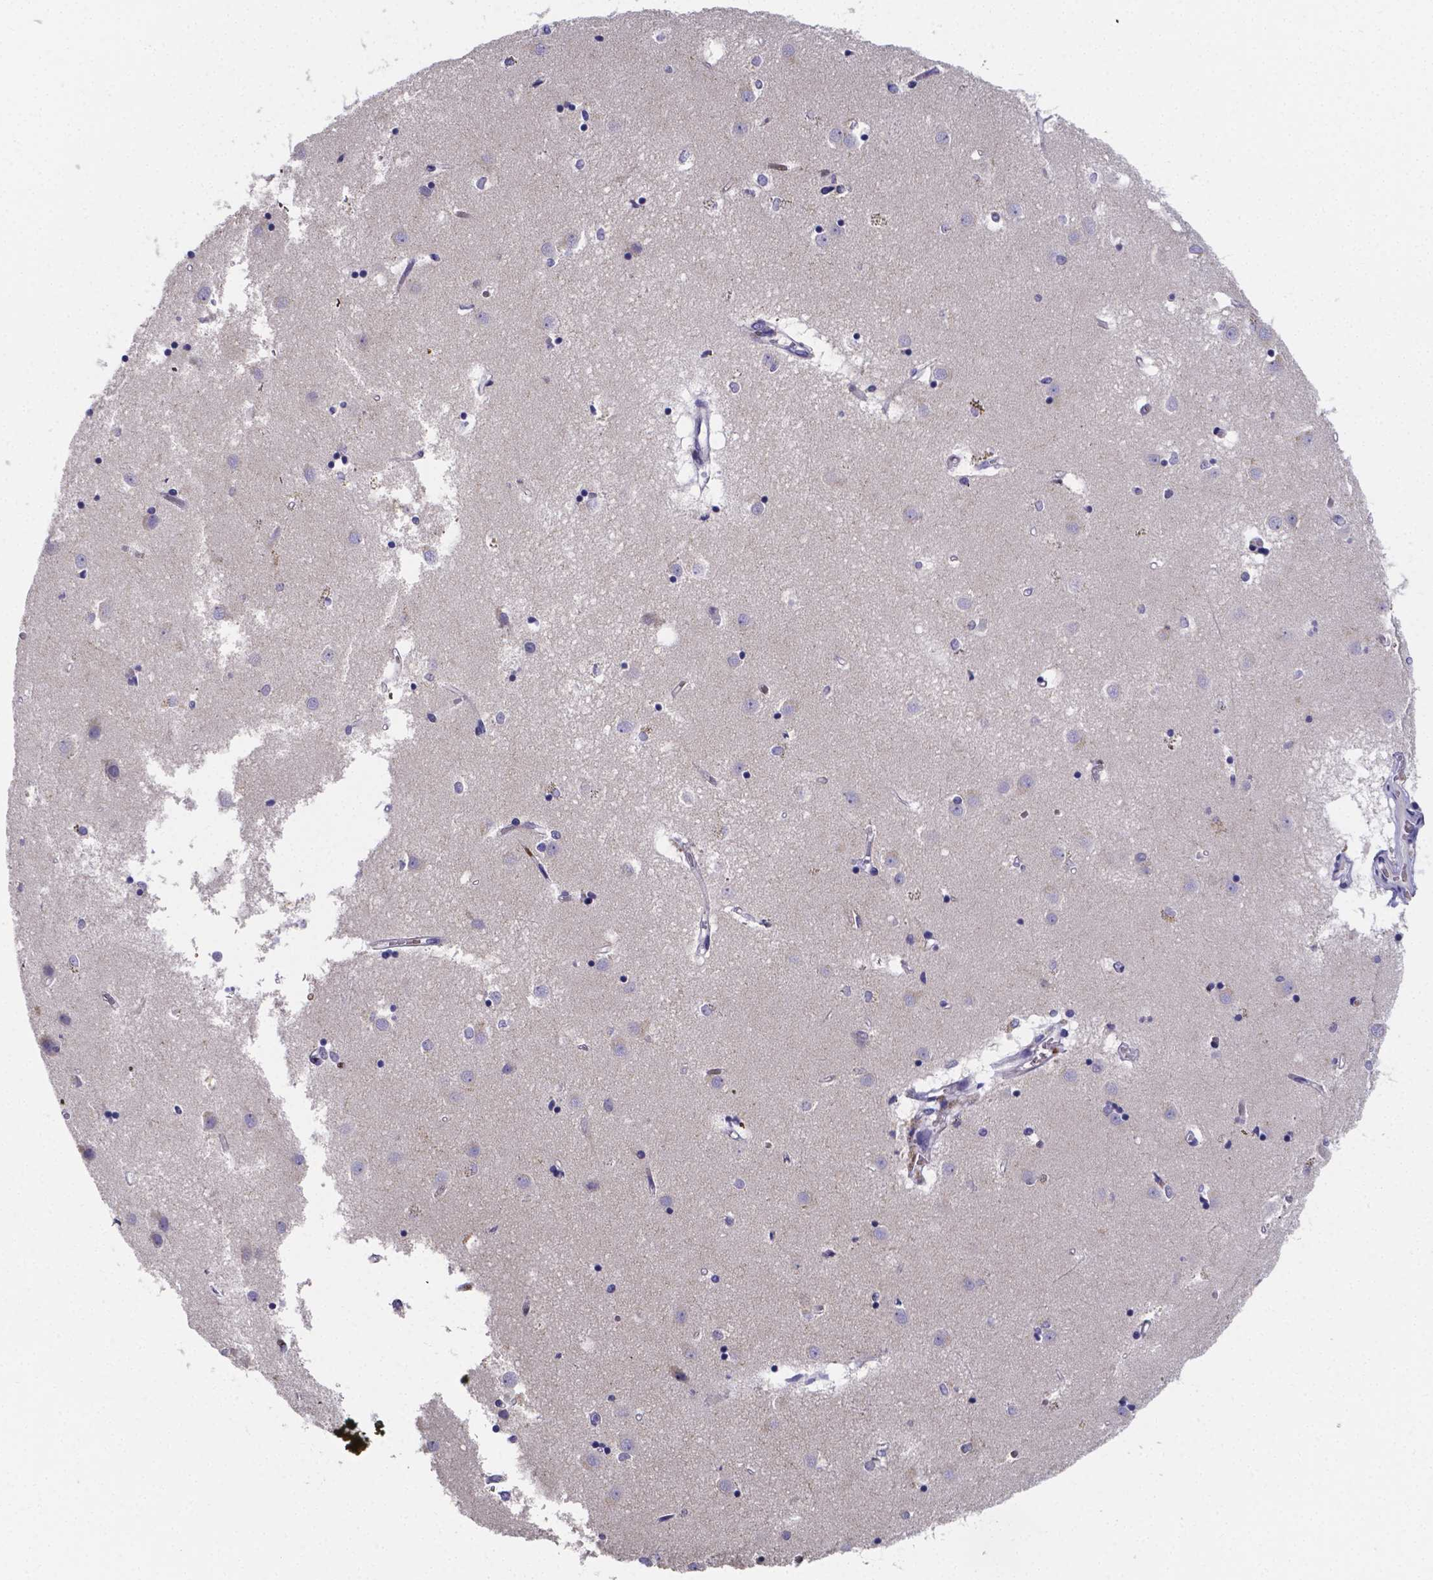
{"staining": {"intensity": "negative", "quantity": "none", "location": "none"}, "tissue": "caudate", "cell_type": "Glial cells", "image_type": "normal", "snomed": [{"axis": "morphology", "description": "Normal tissue, NOS"}, {"axis": "topography", "description": "Lateral ventricle wall"}], "caption": "This micrograph is of benign caudate stained with immunohistochemistry to label a protein in brown with the nuclei are counter-stained blue. There is no positivity in glial cells.", "gene": "GABRA3", "patient": {"sex": "male", "age": 54}}